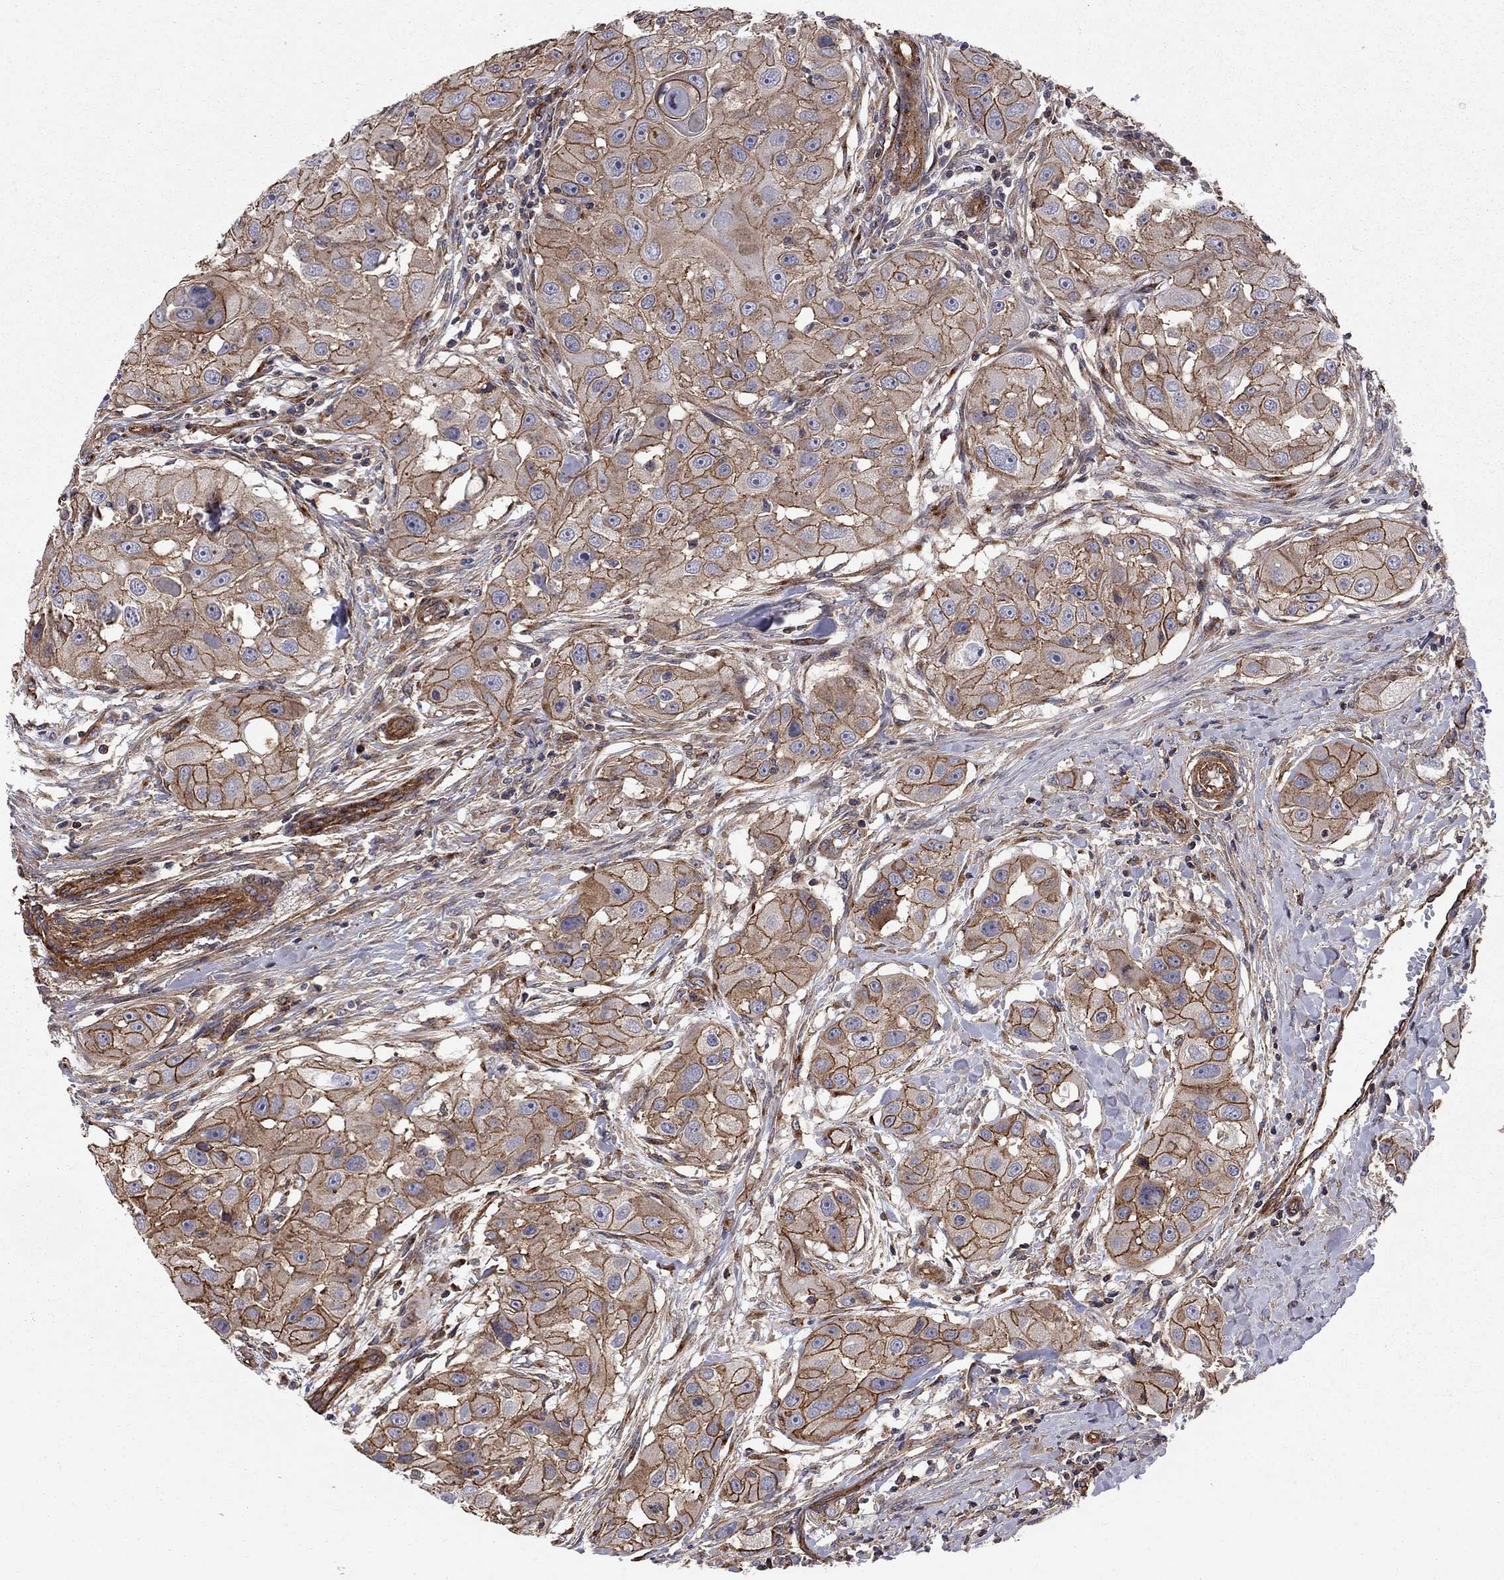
{"staining": {"intensity": "strong", "quantity": ">75%", "location": "cytoplasmic/membranous"}, "tissue": "head and neck cancer", "cell_type": "Tumor cells", "image_type": "cancer", "snomed": [{"axis": "morphology", "description": "Squamous cell carcinoma, NOS"}, {"axis": "topography", "description": "Head-Neck"}], "caption": "Approximately >75% of tumor cells in human head and neck squamous cell carcinoma reveal strong cytoplasmic/membranous protein staining as visualized by brown immunohistochemical staining.", "gene": "RASEF", "patient": {"sex": "male", "age": 51}}